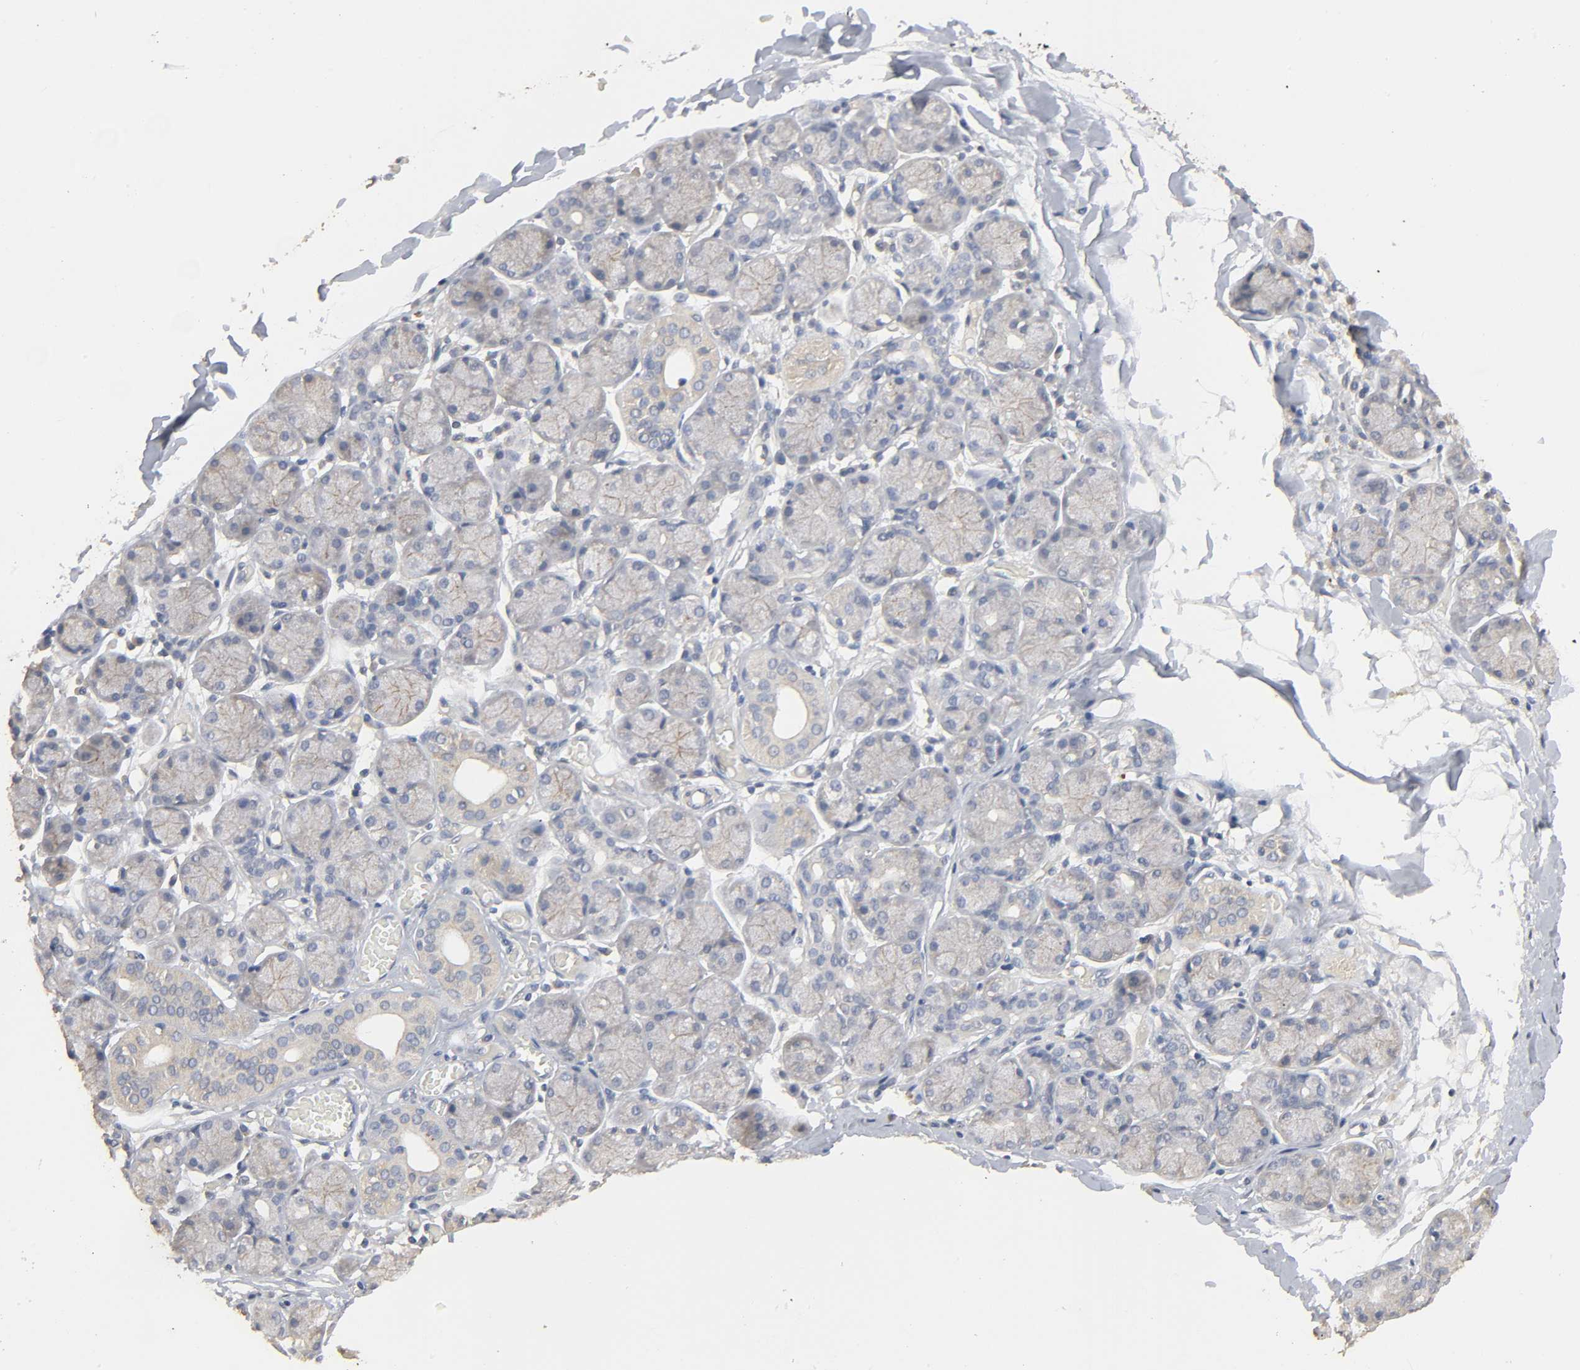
{"staining": {"intensity": "negative", "quantity": "none", "location": "none"}, "tissue": "salivary gland", "cell_type": "Glandular cells", "image_type": "normal", "snomed": [{"axis": "morphology", "description": "Normal tissue, NOS"}, {"axis": "topography", "description": "Salivary gland"}], "caption": "High power microscopy histopathology image of an IHC histopathology image of normal salivary gland, revealing no significant expression in glandular cells.", "gene": "SLC10A2", "patient": {"sex": "female", "age": 24}}